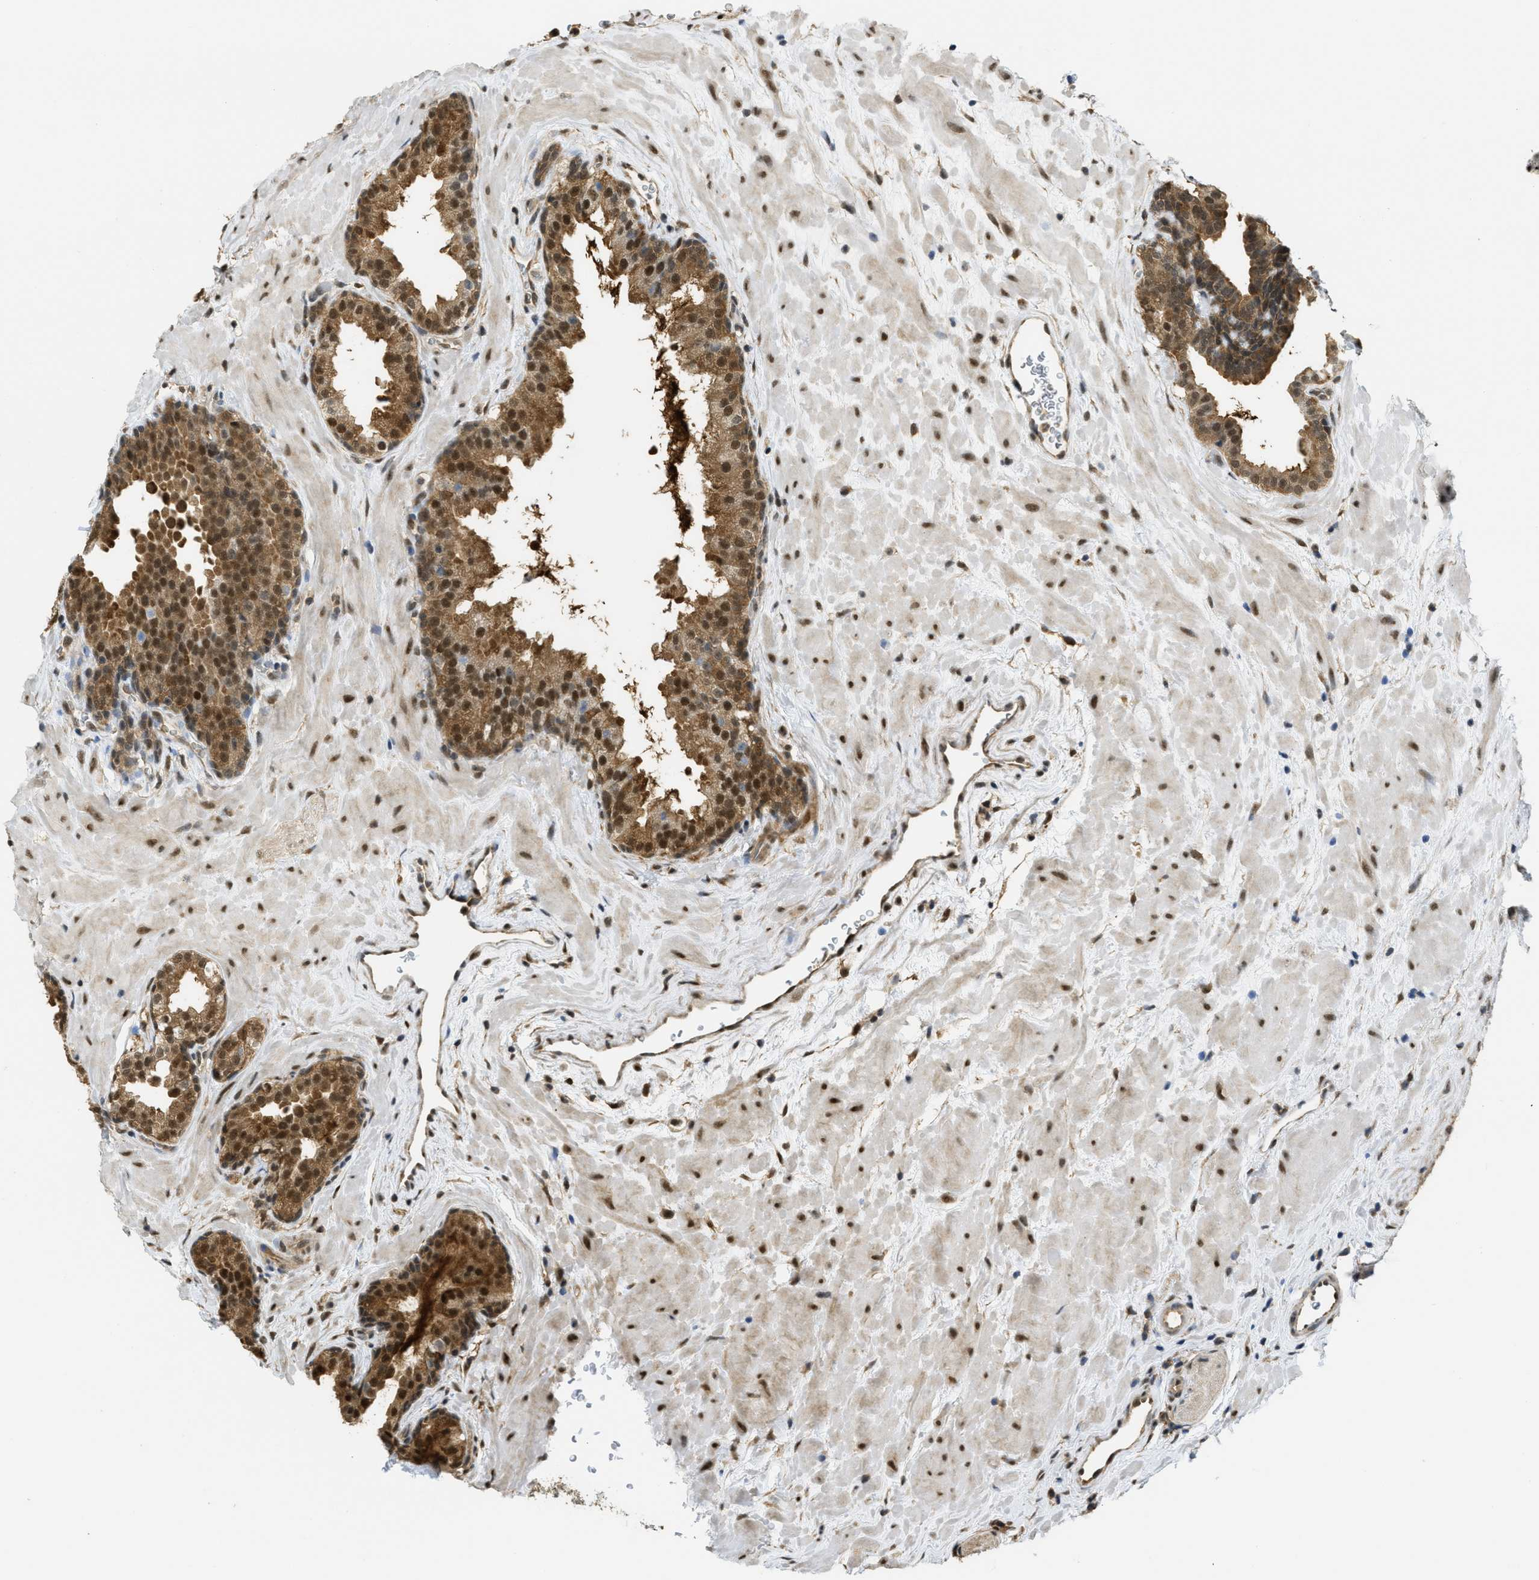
{"staining": {"intensity": "strong", "quantity": ">75%", "location": "cytoplasmic/membranous,nuclear"}, "tissue": "prostate", "cell_type": "Glandular cells", "image_type": "normal", "snomed": [{"axis": "morphology", "description": "Normal tissue, NOS"}, {"axis": "topography", "description": "Prostate"}], "caption": "The histopathology image demonstrates immunohistochemical staining of unremarkable prostate. There is strong cytoplasmic/membranous,nuclear positivity is identified in approximately >75% of glandular cells.", "gene": "PSMC5", "patient": {"sex": "male", "age": 51}}